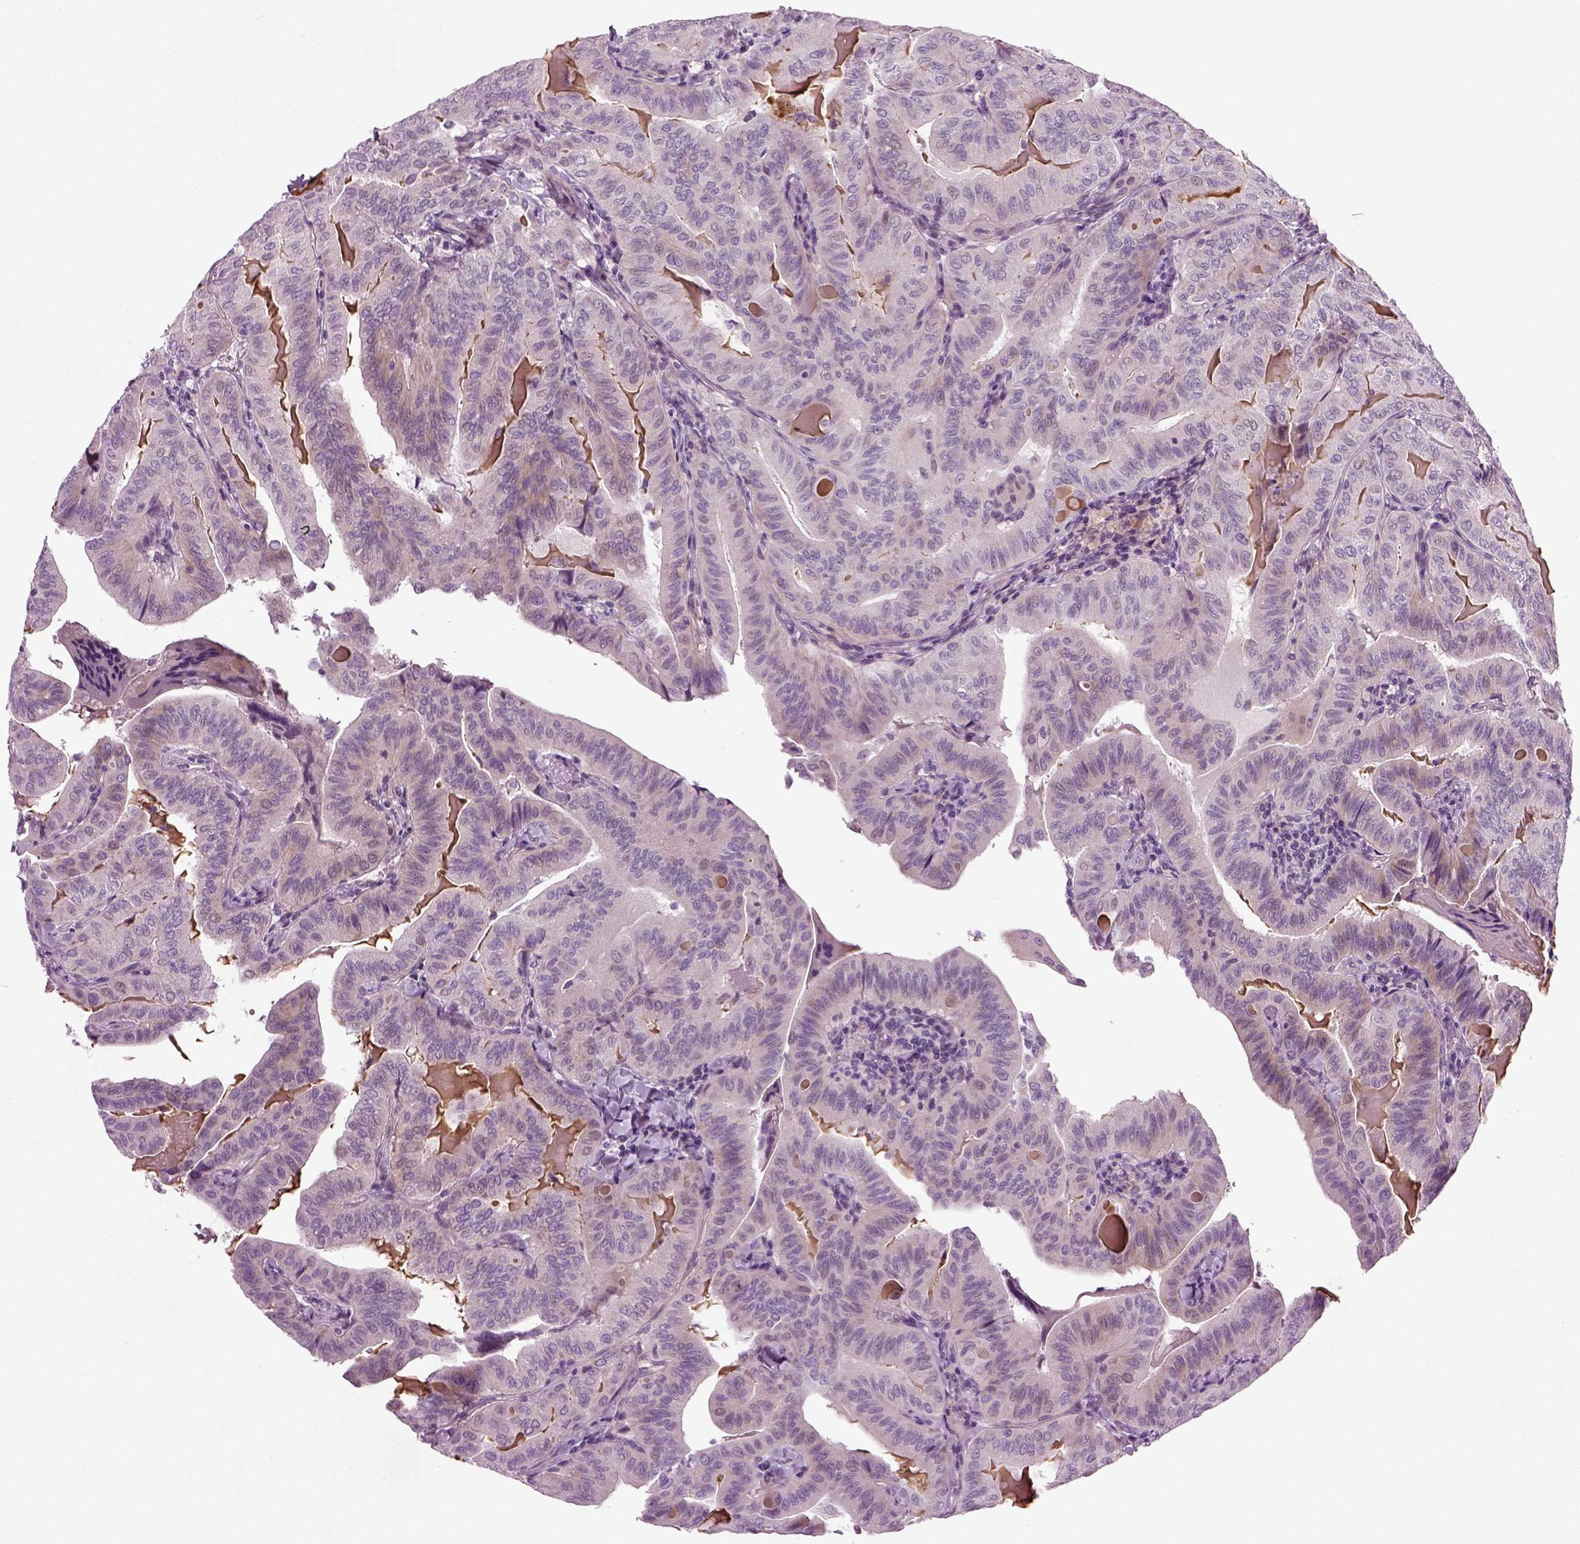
{"staining": {"intensity": "negative", "quantity": "none", "location": "none"}, "tissue": "thyroid cancer", "cell_type": "Tumor cells", "image_type": "cancer", "snomed": [{"axis": "morphology", "description": "Papillary adenocarcinoma, NOS"}, {"axis": "topography", "description": "Thyroid gland"}], "caption": "This is an immunohistochemistry image of thyroid papillary adenocarcinoma. There is no staining in tumor cells.", "gene": "SCG5", "patient": {"sex": "female", "age": 68}}